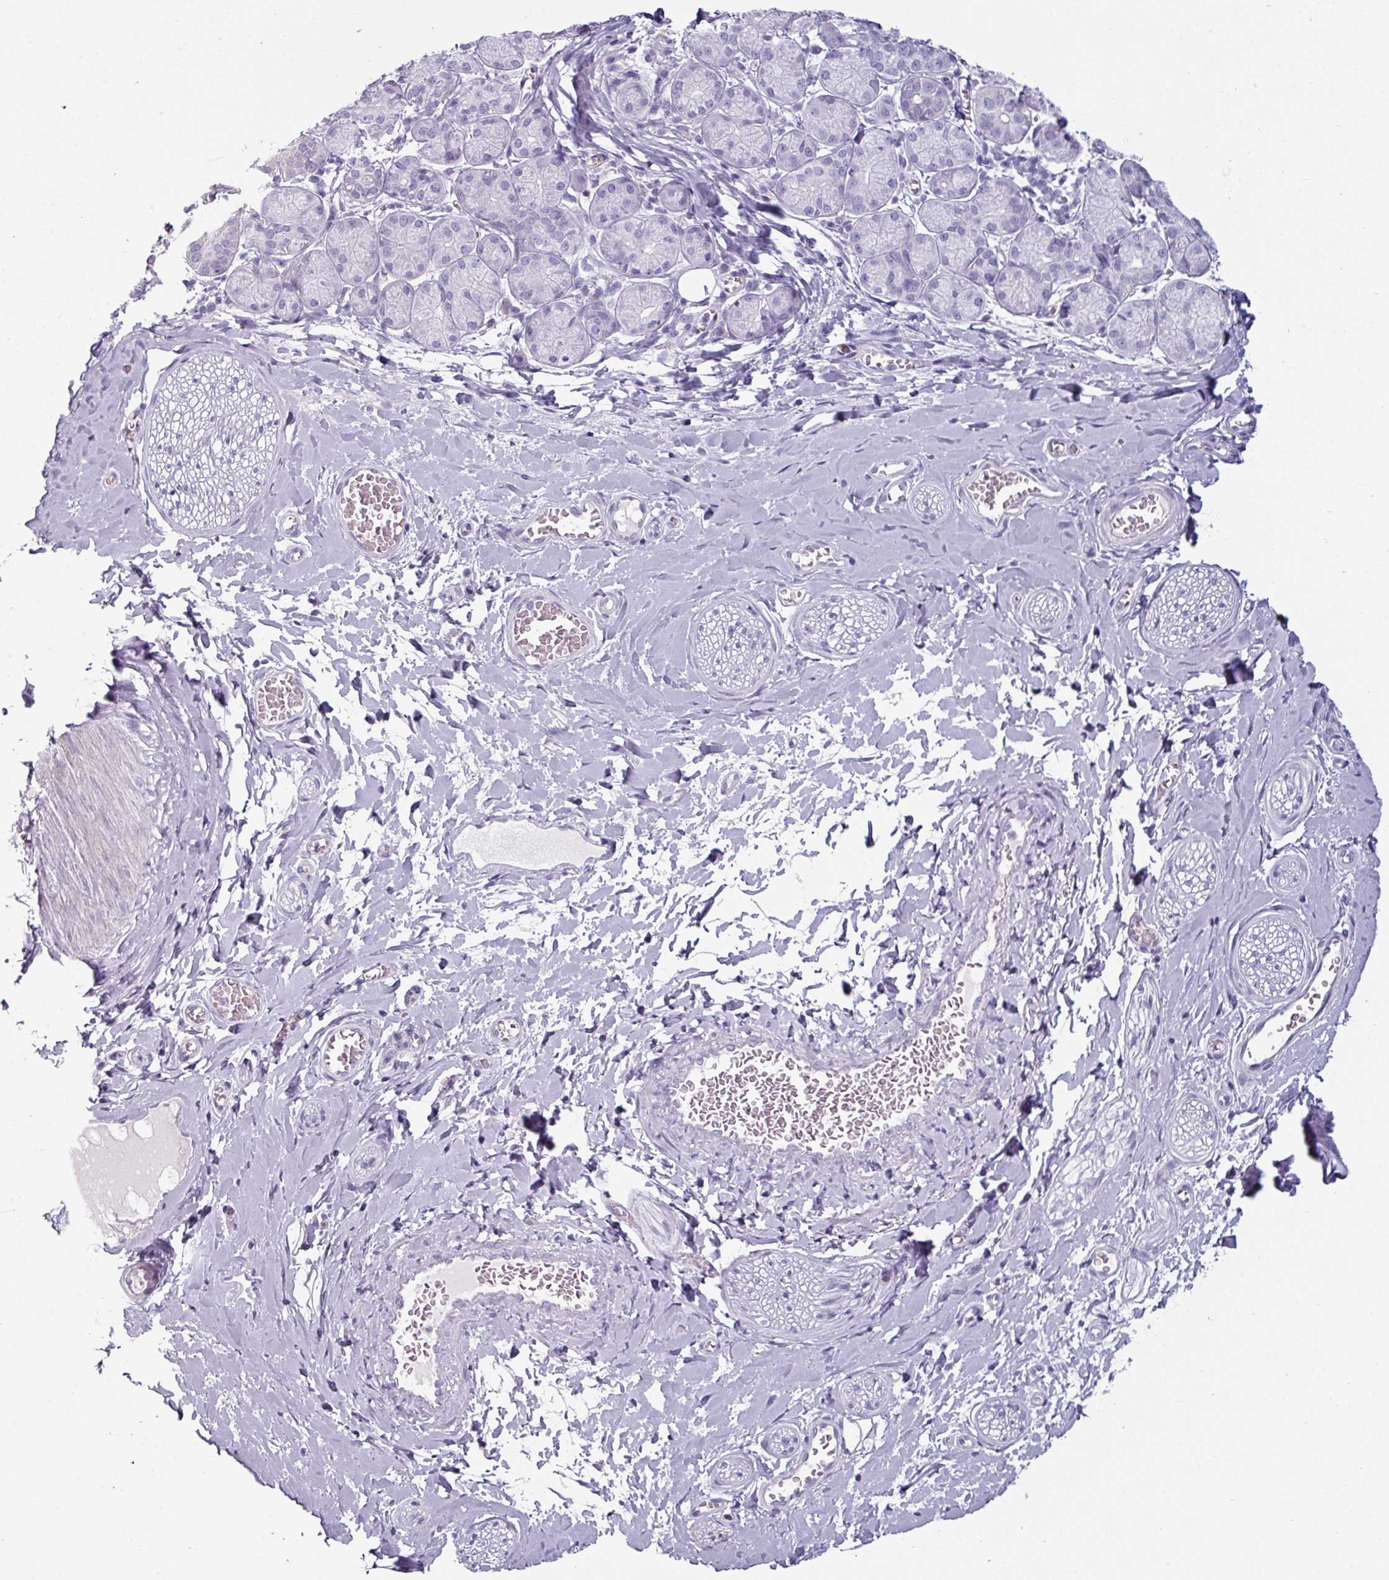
{"staining": {"intensity": "negative", "quantity": "none", "location": "none"}, "tissue": "adipose tissue", "cell_type": "Adipocytes", "image_type": "normal", "snomed": [{"axis": "morphology", "description": "Normal tissue, NOS"}, {"axis": "topography", "description": "Salivary gland"}, {"axis": "topography", "description": "Peripheral nerve tissue"}], "caption": "A high-resolution micrograph shows IHC staining of normal adipose tissue, which reveals no significant staining in adipocytes. (DAB IHC with hematoxylin counter stain).", "gene": "CLCA1", "patient": {"sex": "female", "age": 24}}